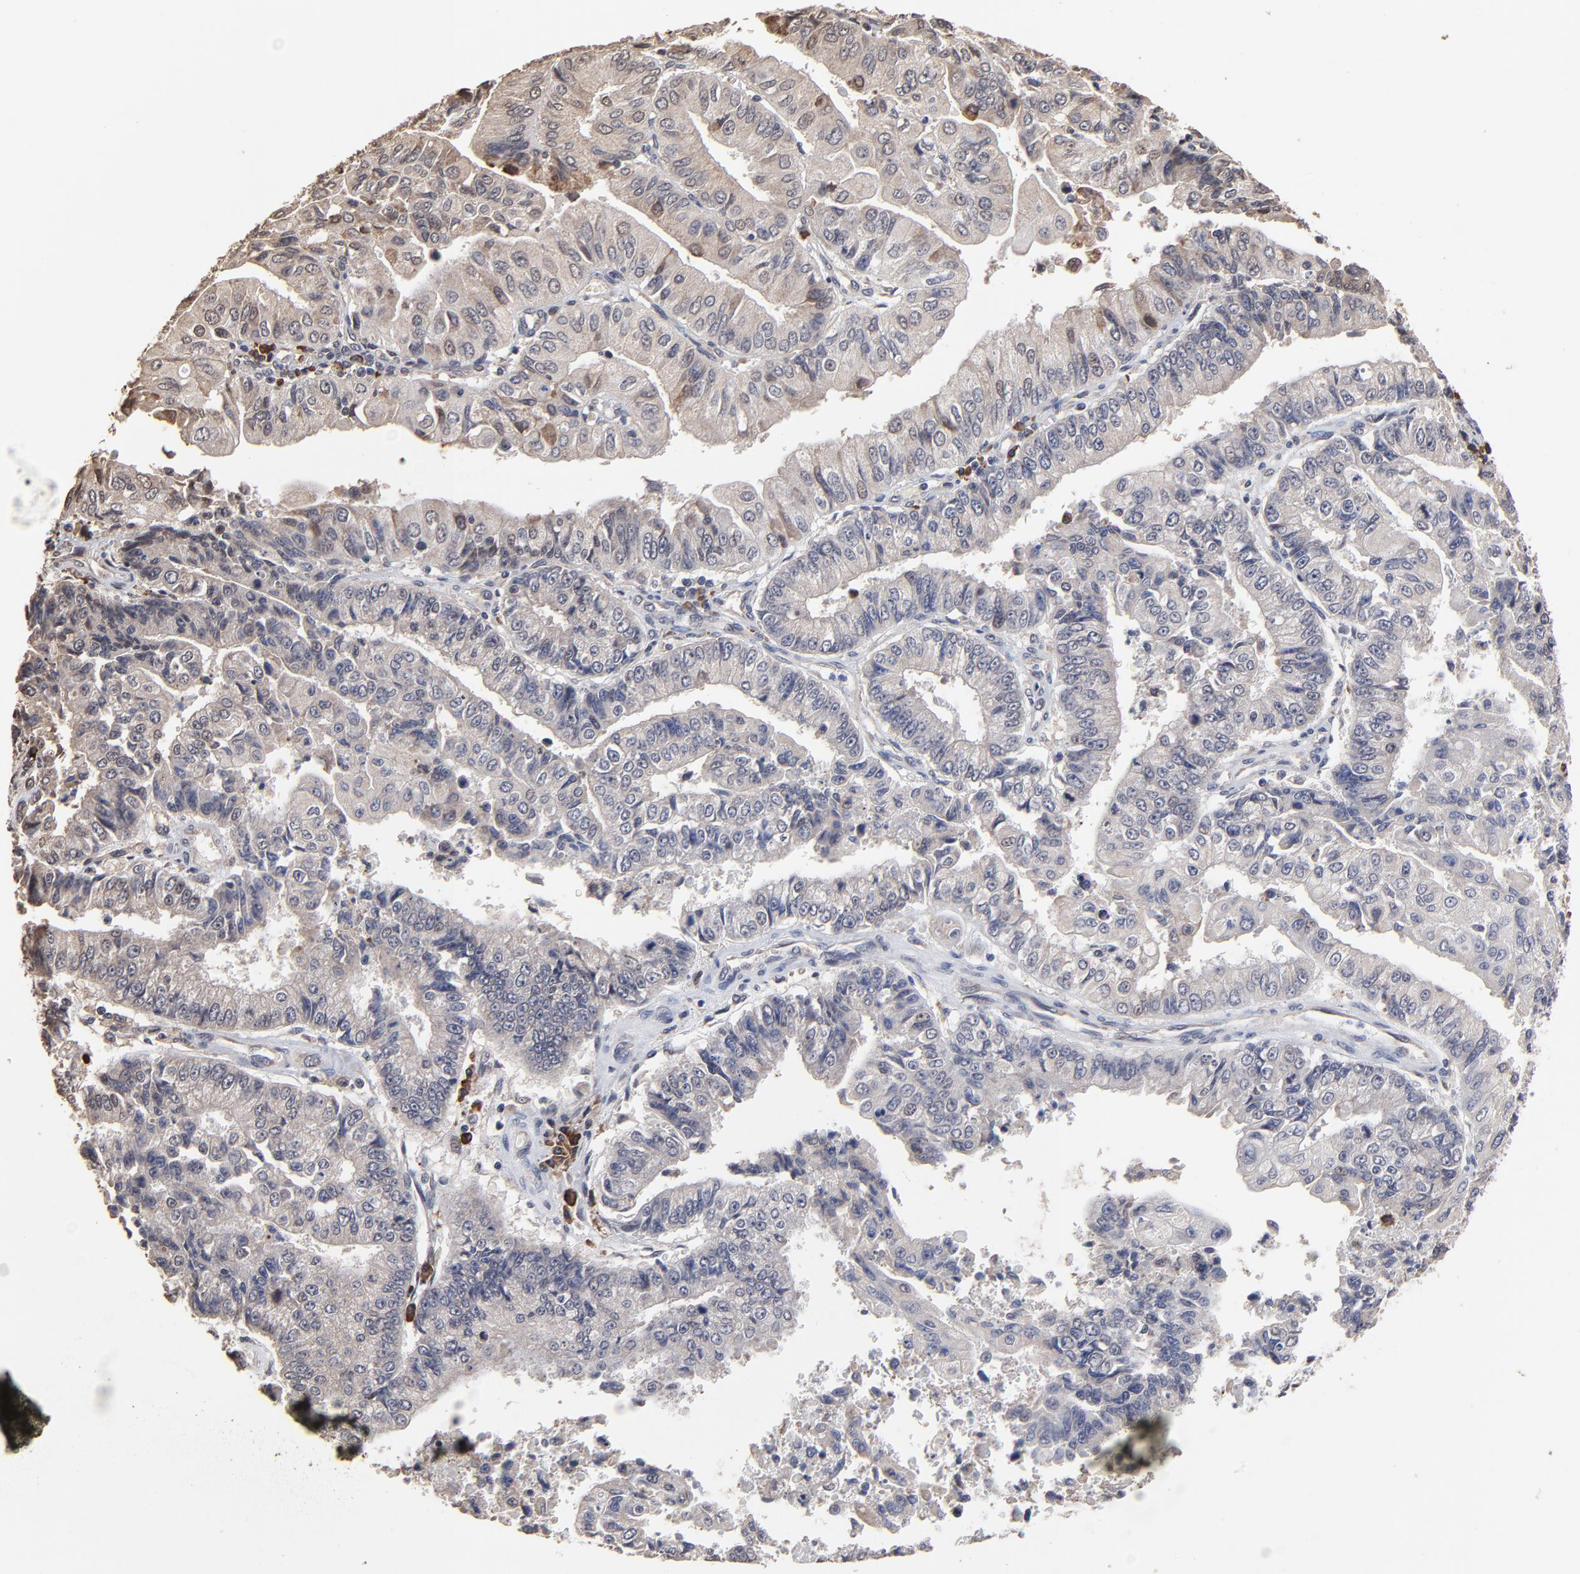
{"staining": {"intensity": "weak", "quantity": "<25%", "location": "cytoplasmic/membranous"}, "tissue": "endometrial cancer", "cell_type": "Tumor cells", "image_type": "cancer", "snomed": [{"axis": "morphology", "description": "Adenocarcinoma, NOS"}, {"axis": "topography", "description": "Endometrium"}], "caption": "DAB immunohistochemical staining of endometrial adenocarcinoma displays no significant positivity in tumor cells.", "gene": "CHM", "patient": {"sex": "female", "age": 75}}